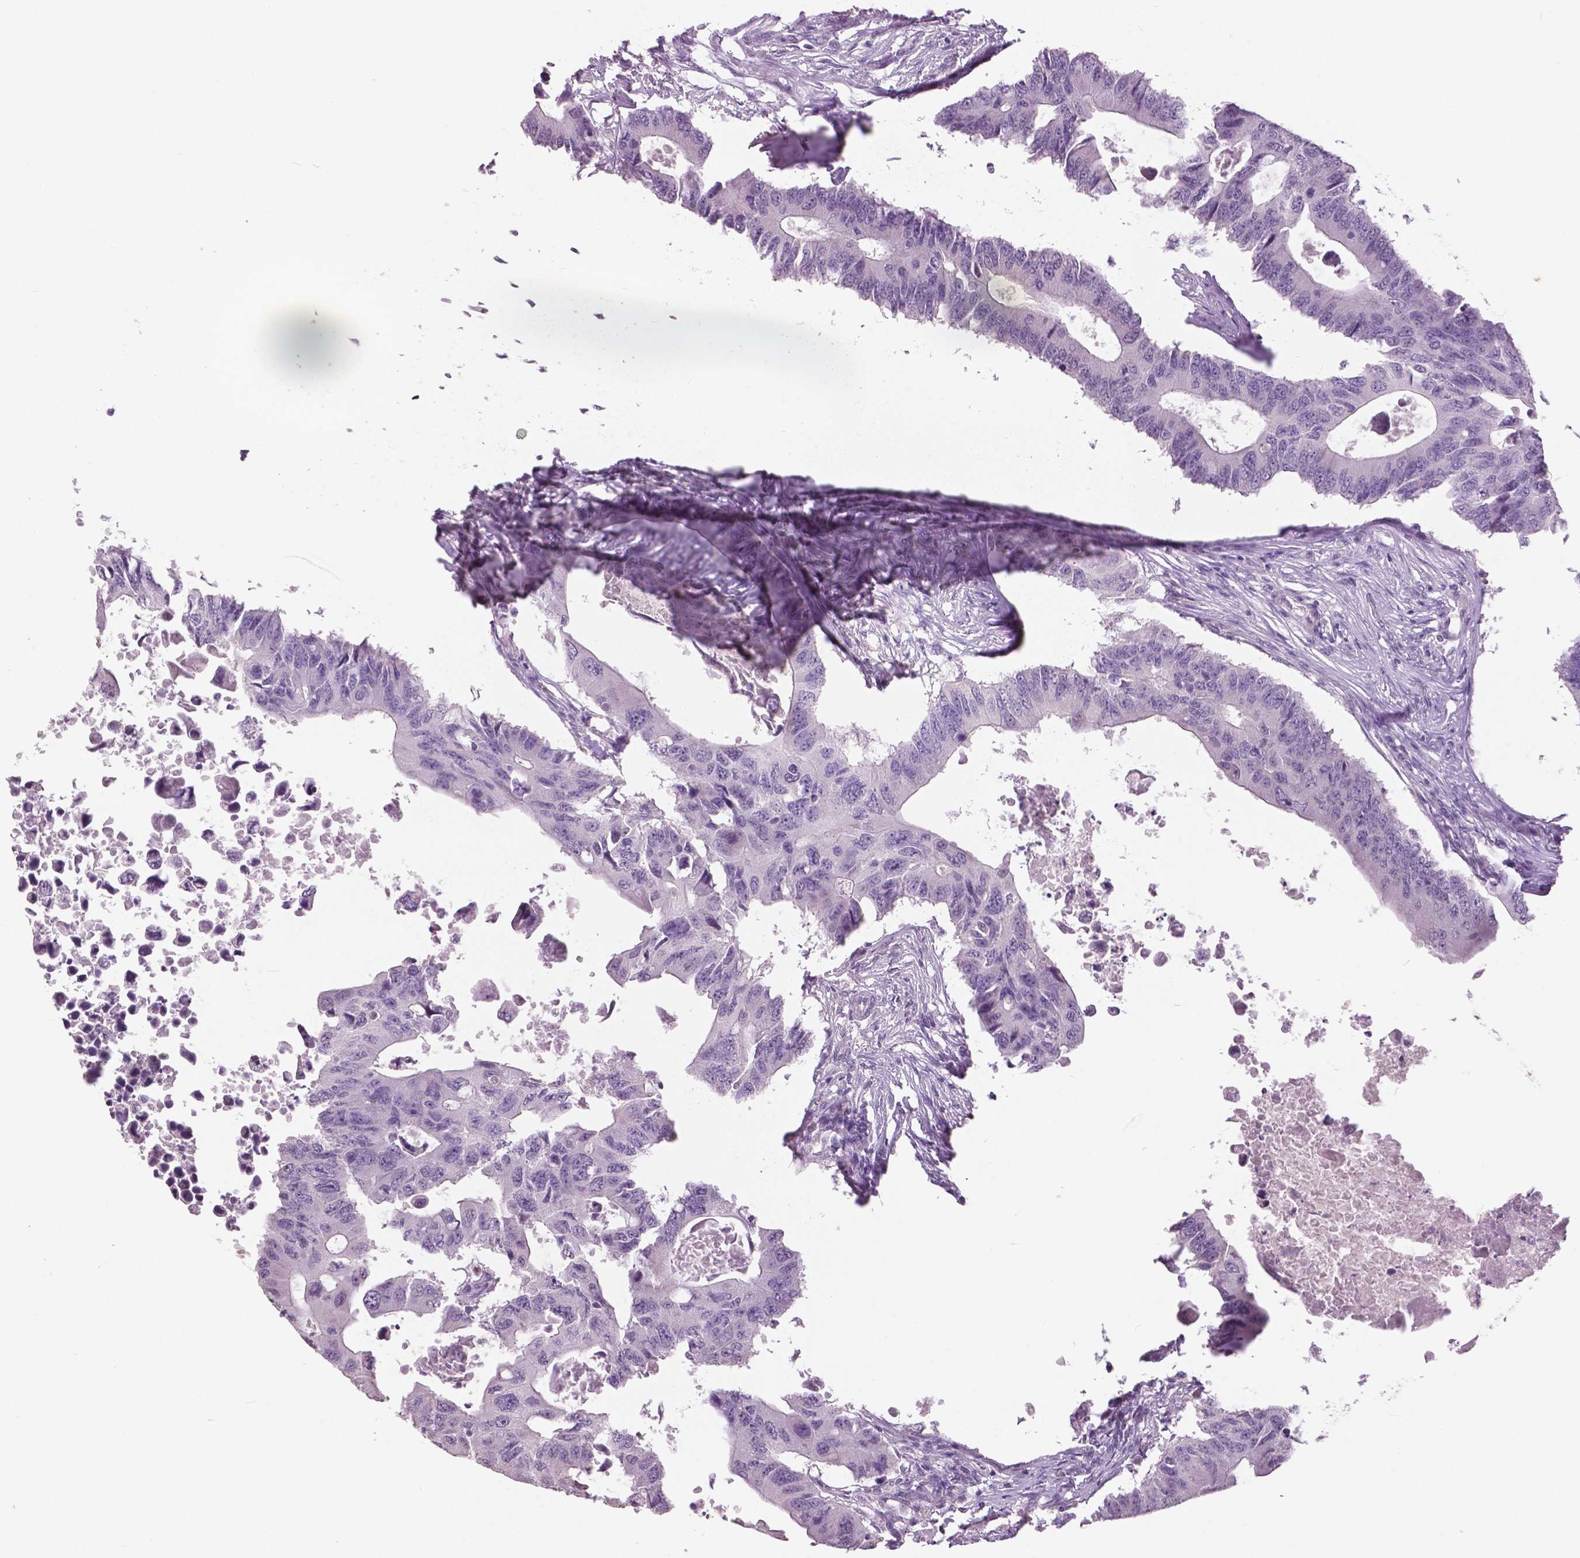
{"staining": {"intensity": "negative", "quantity": "none", "location": "none"}, "tissue": "colorectal cancer", "cell_type": "Tumor cells", "image_type": "cancer", "snomed": [{"axis": "morphology", "description": "Adenocarcinoma, NOS"}, {"axis": "topography", "description": "Colon"}], "caption": "Image shows no protein staining in tumor cells of colorectal adenocarcinoma tissue.", "gene": "GRIN2A", "patient": {"sex": "male", "age": 71}}